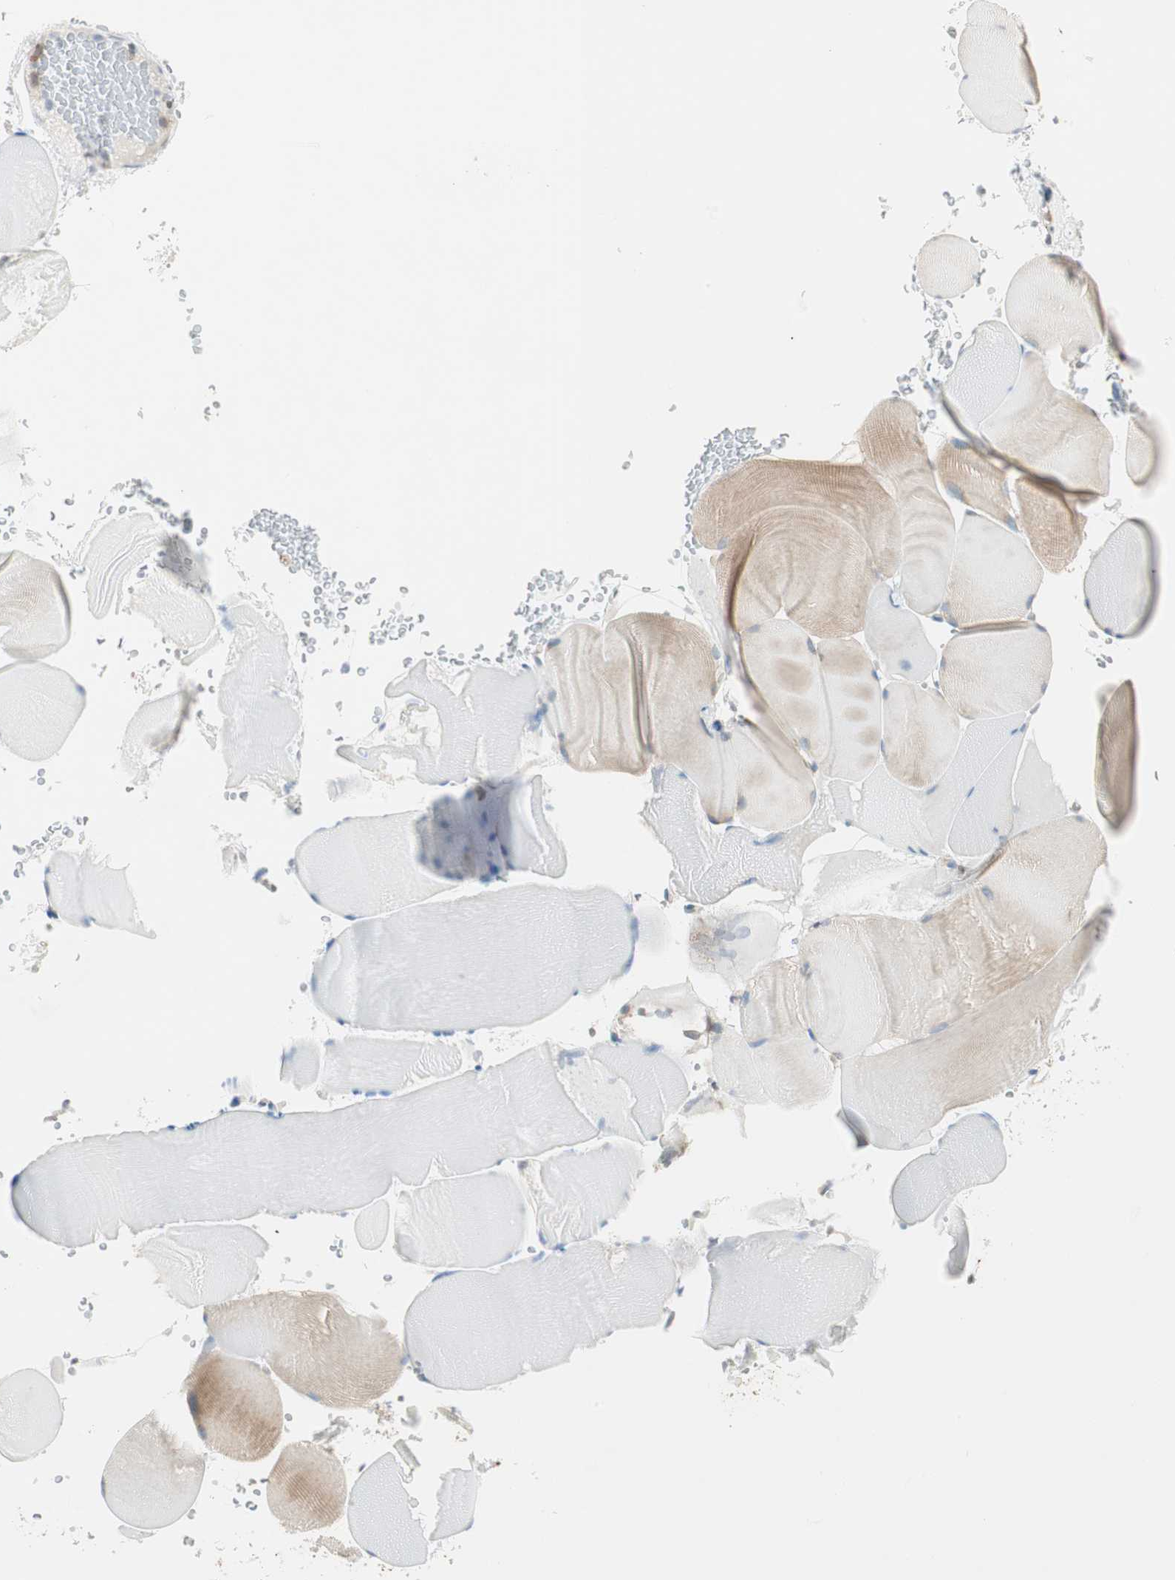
{"staining": {"intensity": "weak", "quantity": "25%-75%", "location": "cytoplasmic/membranous"}, "tissue": "skeletal muscle", "cell_type": "Myocytes", "image_type": "normal", "snomed": [{"axis": "morphology", "description": "Normal tissue, NOS"}, {"axis": "topography", "description": "Skeletal muscle"}], "caption": "Immunohistochemistry (IHC) (DAB (3,3'-diaminobenzidine)) staining of unremarkable skeletal muscle demonstrates weak cytoplasmic/membranous protein staining in approximately 25%-75% of myocytes. The staining was performed using DAB (3,3'-diaminobenzidine), with brown indicating positive protein expression. Nuclei are stained blue with hematoxylin.", "gene": "CDK3", "patient": {"sex": "male", "age": 62}}